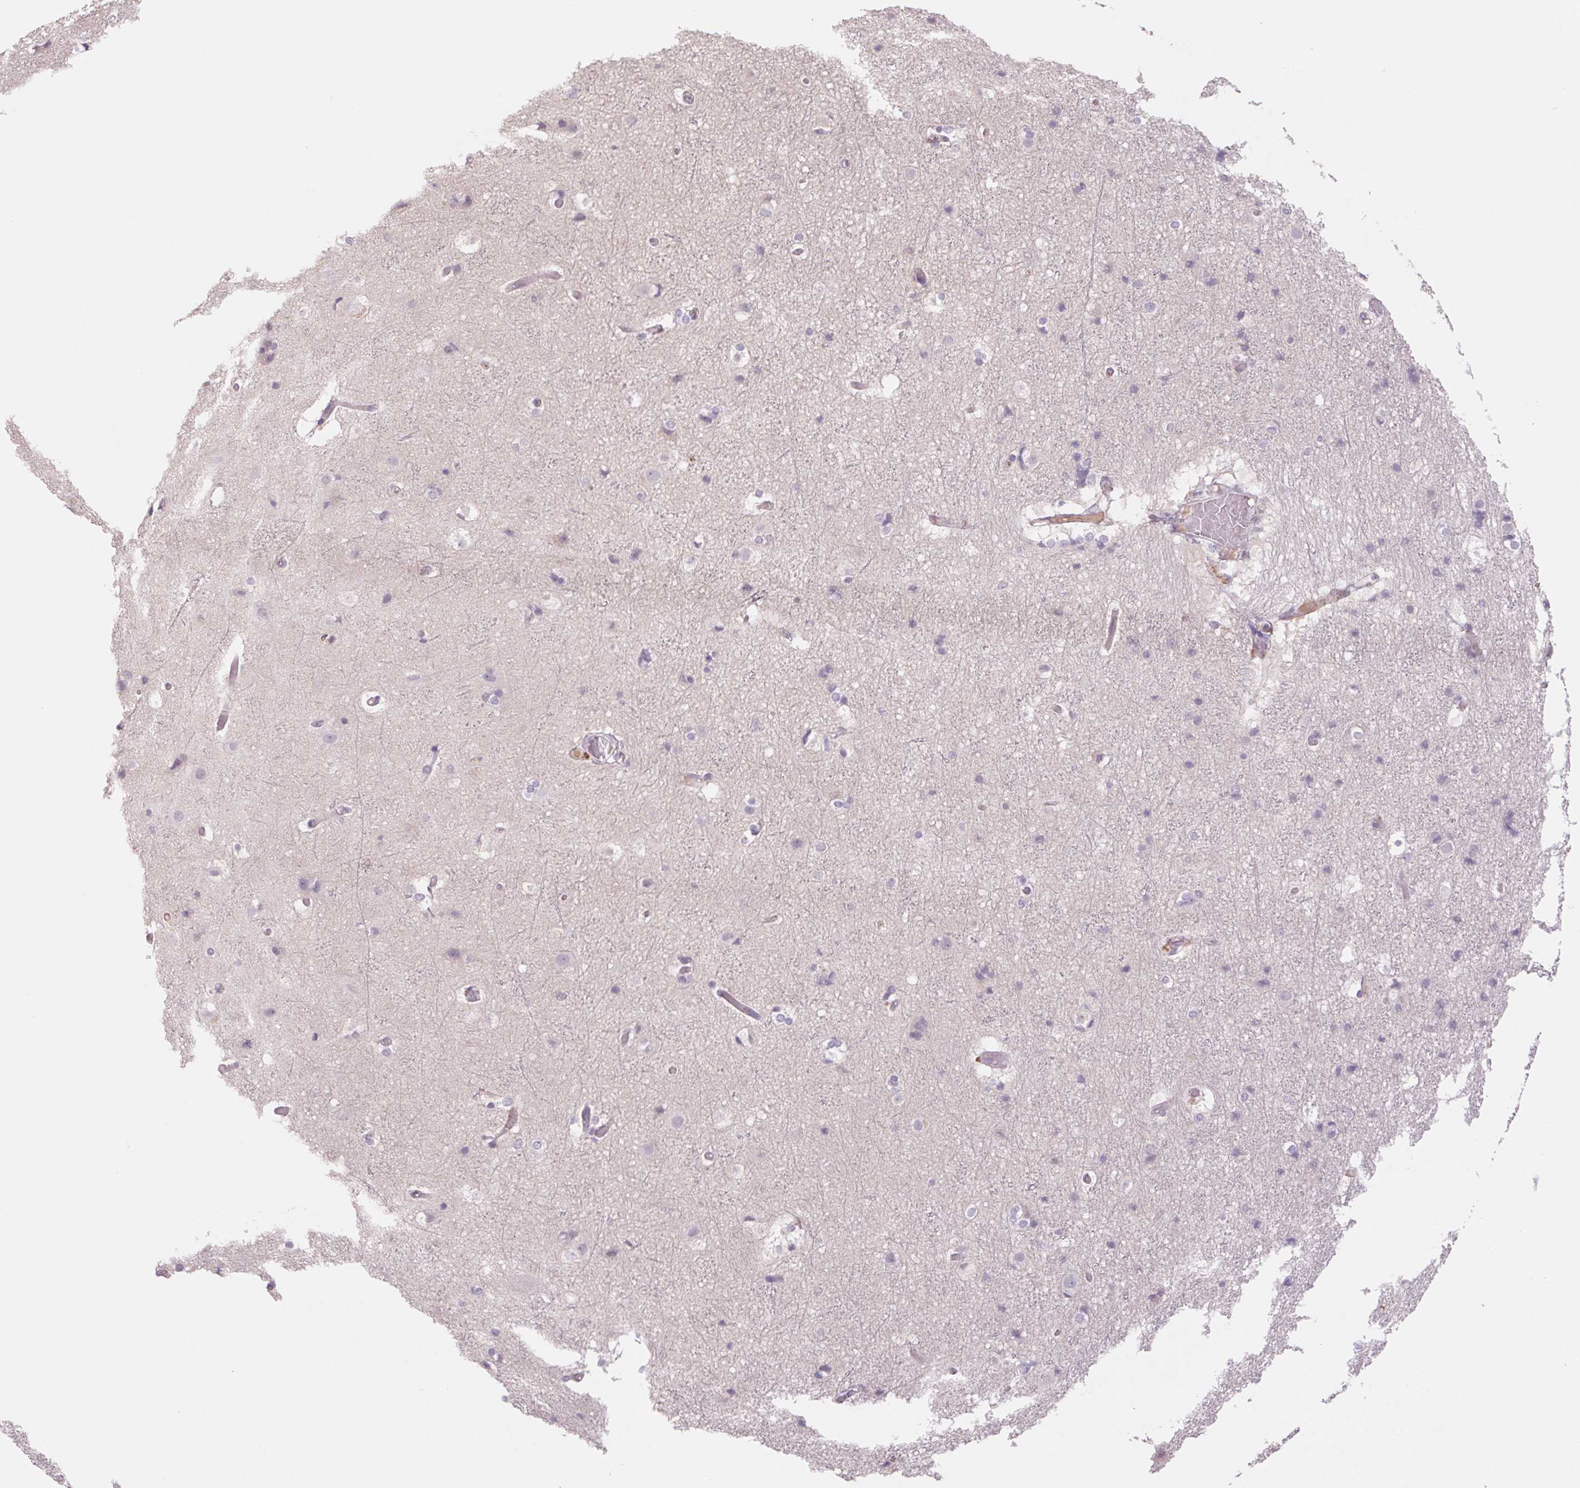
{"staining": {"intensity": "negative", "quantity": "none", "location": "none"}, "tissue": "cerebral cortex", "cell_type": "Endothelial cells", "image_type": "normal", "snomed": [{"axis": "morphology", "description": "Normal tissue, NOS"}, {"axis": "topography", "description": "Cerebral cortex"}], "caption": "Benign cerebral cortex was stained to show a protein in brown. There is no significant positivity in endothelial cells. The staining was performed using DAB to visualize the protein expression in brown, while the nuclei were stained in blue with hematoxylin (Magnification: 20x).", "gene": "KRT1", "patient": {"sex": "female", "age": 52}}